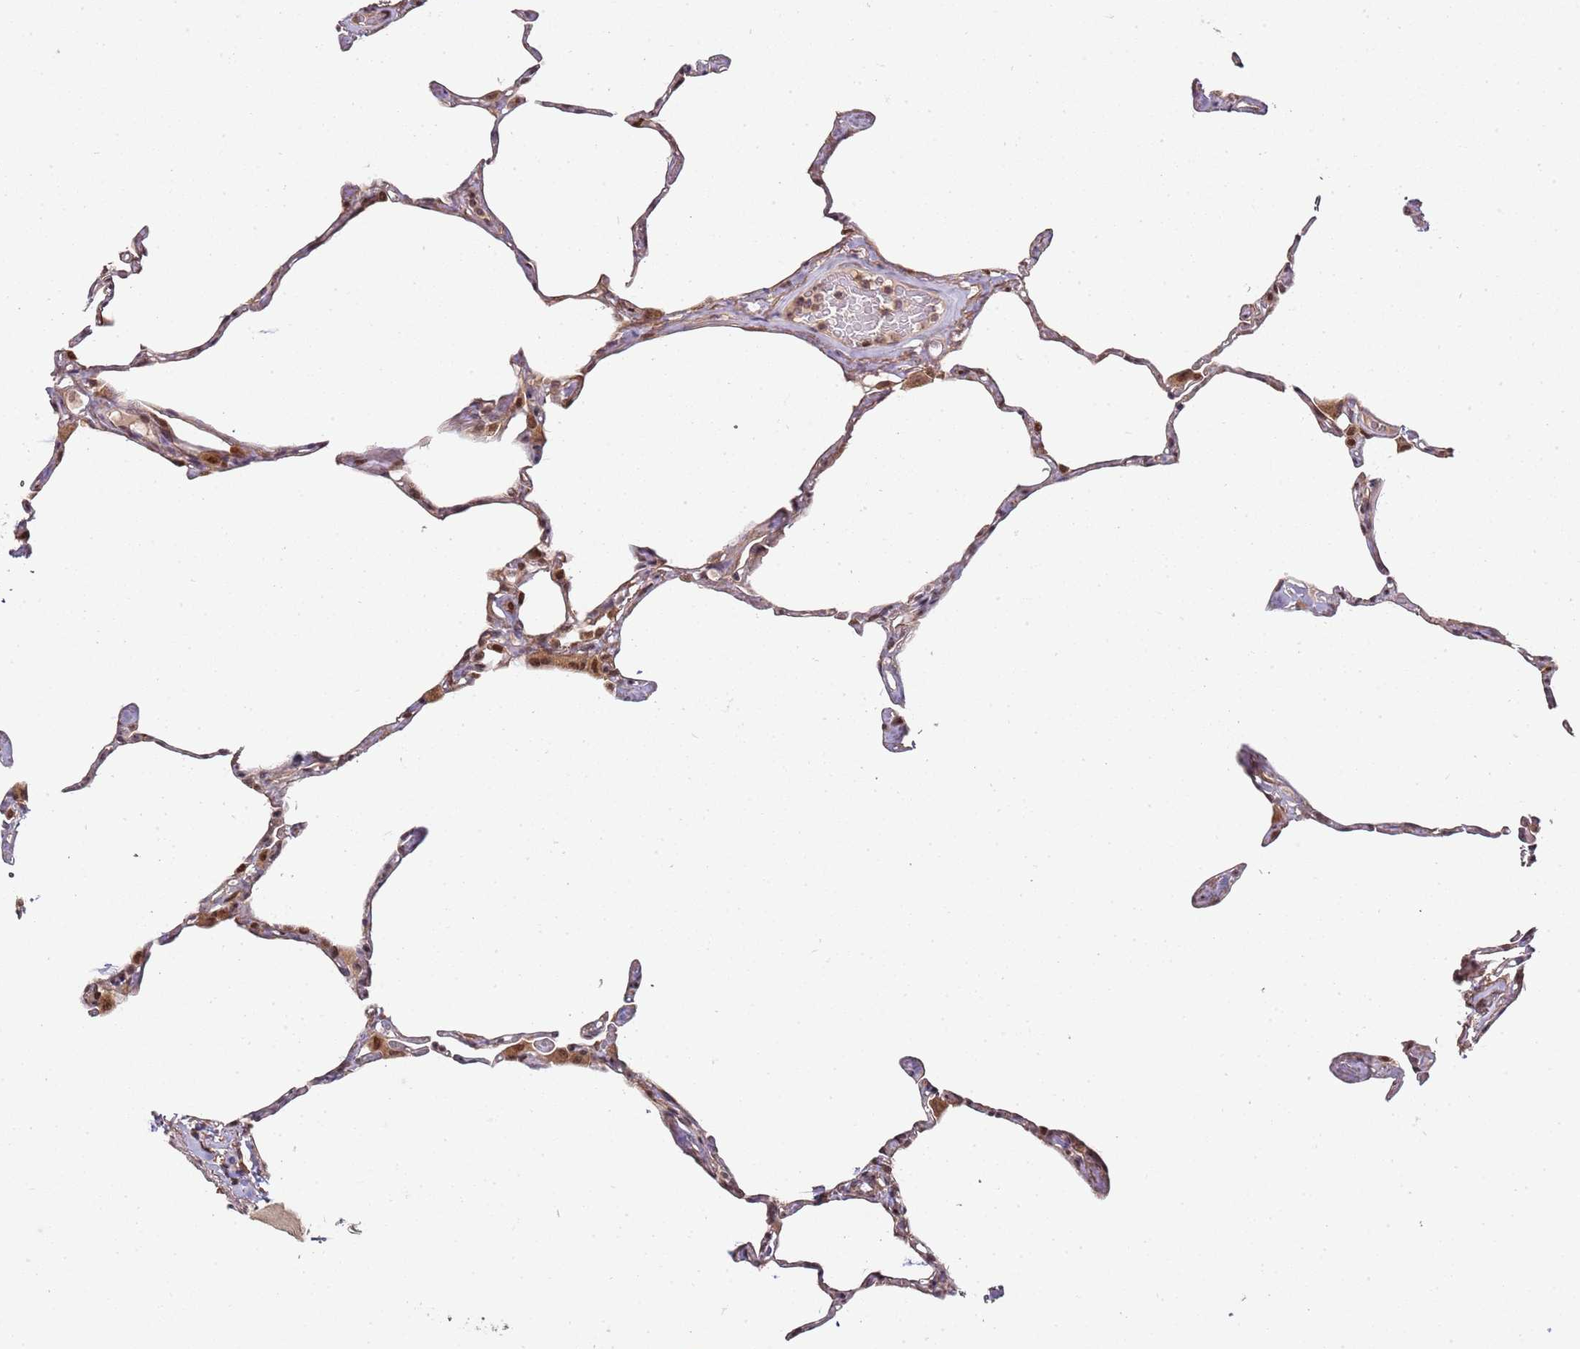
{"staining": {"intensity": "weak", "quantity": "<25%", "location": "cytoplasmic/membranous"}, "tissue": "lung", "cell_type": "Alveolar cells", "image_type": "normal", "snomed": [{"axis": "morphology", "description": "Normal tissue, NOS"}, {"axis": "topography", "description": "Lung"}], "caption": "Immunohistochemistry (IHC) of normal human lung exhibits no expression in alveolar cells. (Stains: DAB immunohistochemistry with hematoxylin counter stain, Microscopy: brightfield microscopy at high magnification).", "gene": "EDC3", "patient": {"sex": "male", "age": 65}}